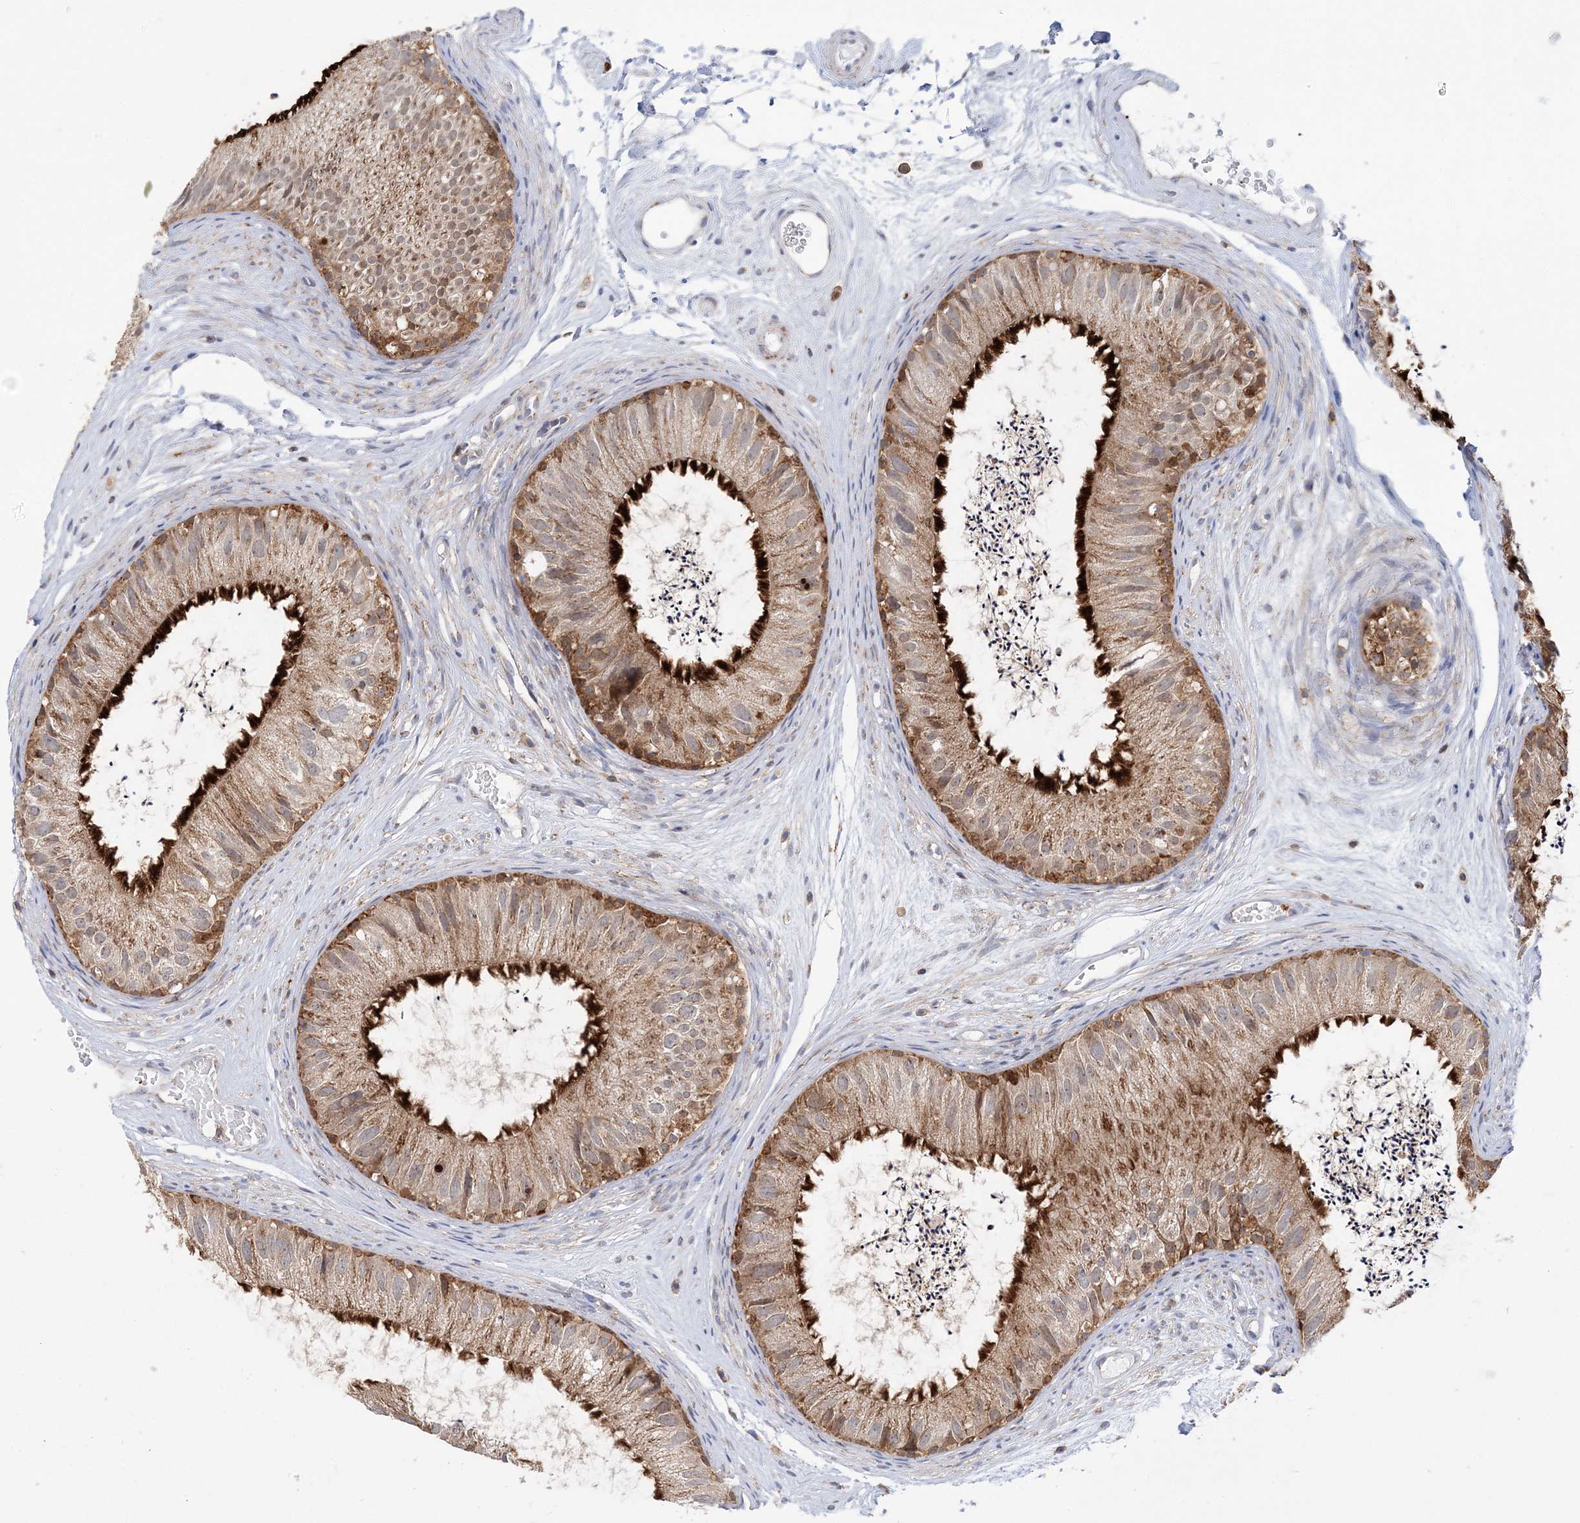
{"staining": {"intensity": "strong", "quantity": "25%-75%", "location": "cytoplasmic/membranous"}, "tissue": "epididymis", "cell_type": "Glandular cells", "image_type": "normal", "snomed": [{"axis": "morphology", "description": "Normal tissue, NOS"}, {"axis": "topography", "description": "Epididymis"}], "caption": "Epididymis stained with immunohistochemistry demonstrates strong cytoplasmic/membranous expression in approximately 25%-75% of glandular cells. Nuclei are stained in blue.", "gene": "TTC32", "patient": {"sex": "male", "age": 77}}